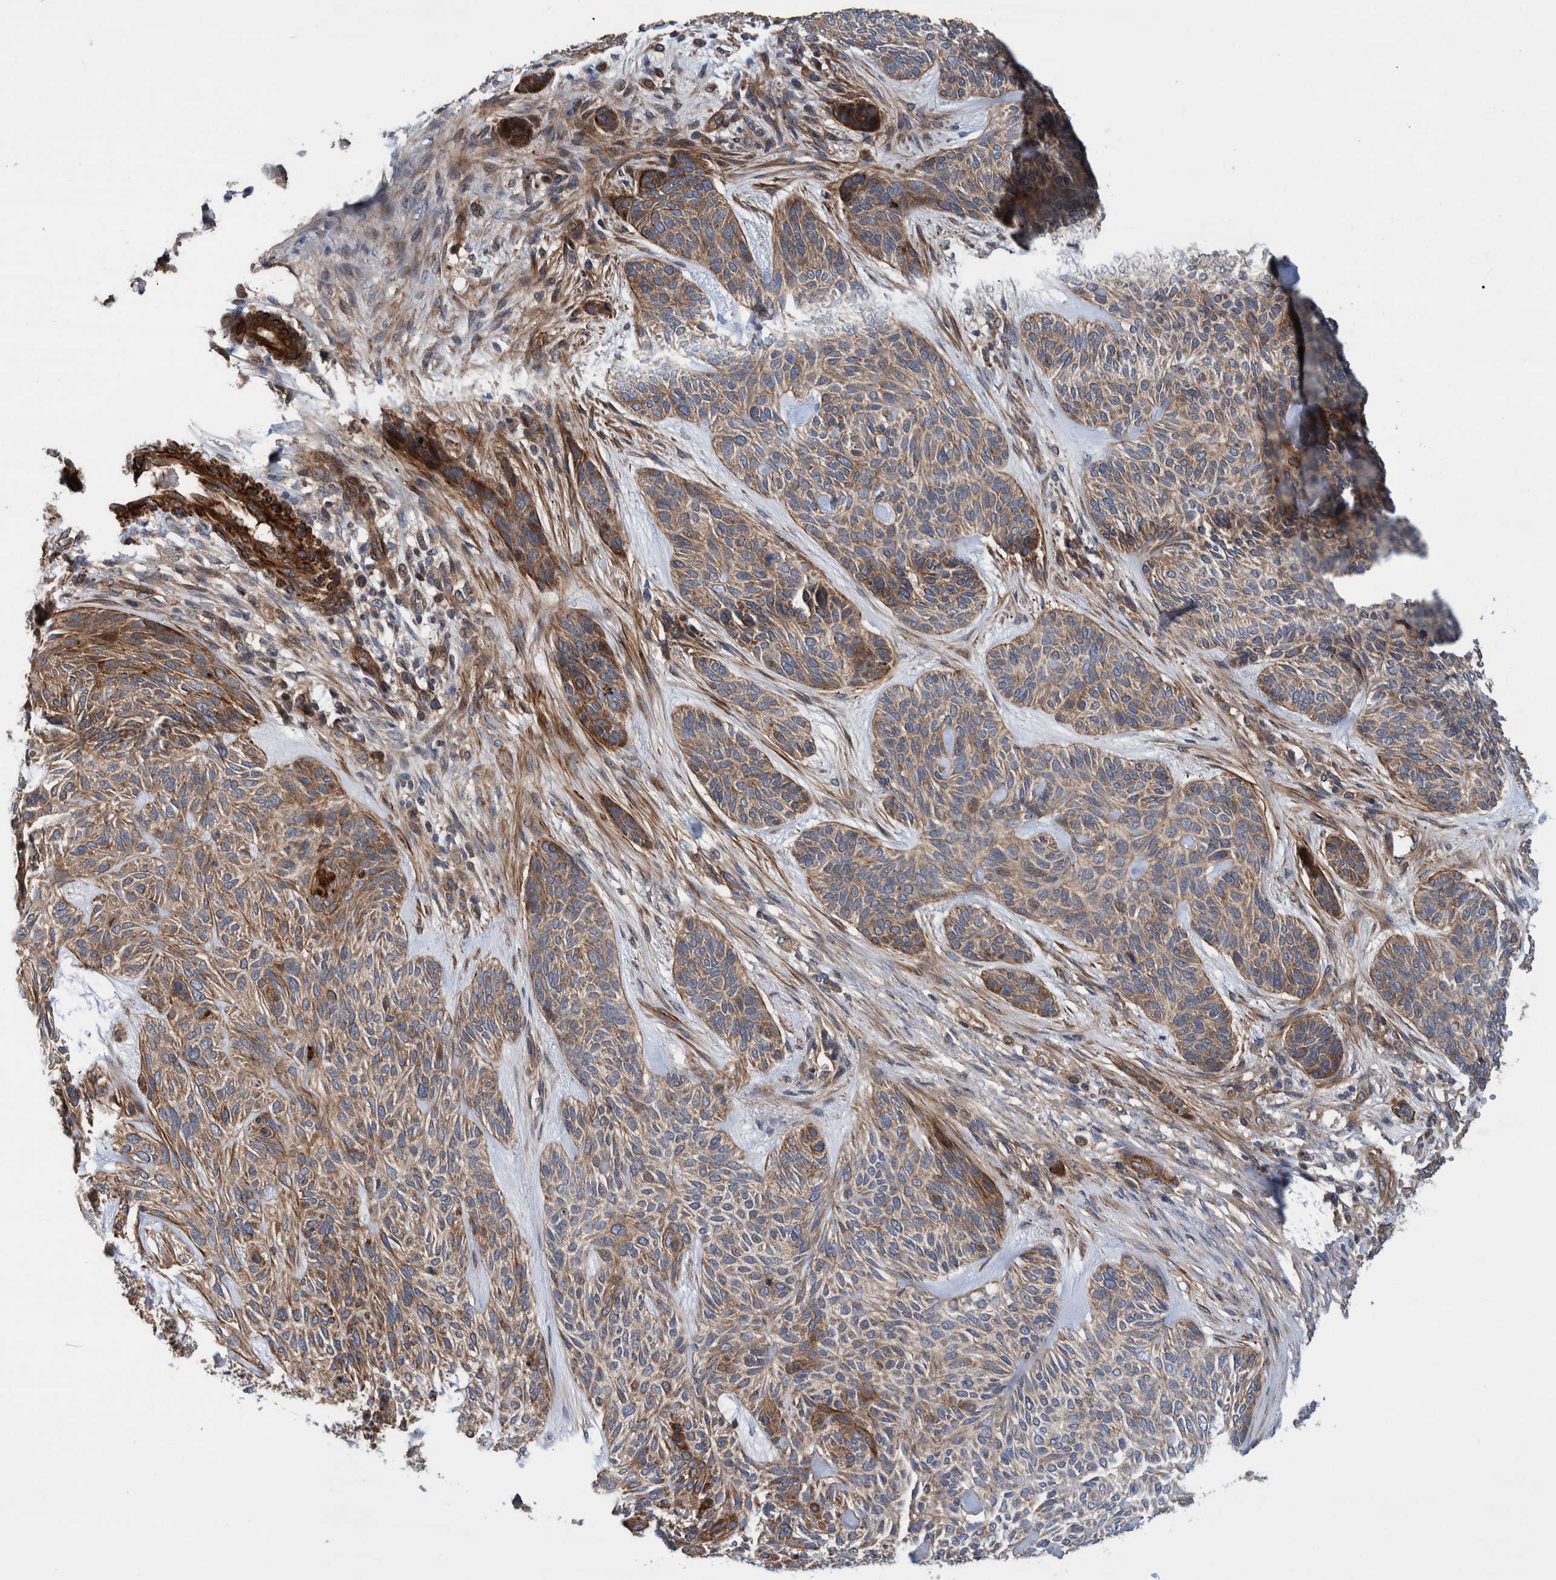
{"staining": {"intensity": "moderate", "quantity": ">75%", "location": "cytoplasmic/membranous"}, "tissue": "skin cancer", "cell_type": "Tumor cells", "image_type": "cancer", "snomed": [{"axis": "morphology", "description": "Basal cell carcinoma"}, {"axis": "topography", "description": "Skin"}], "caption": "Skin basal cell carcinoma tissue reveals moderate cytoplasmic/membranous staining in about >75% of tumor cells", "gene": "GRPEL2", "patient": {"sex": "male", "age": 55}}